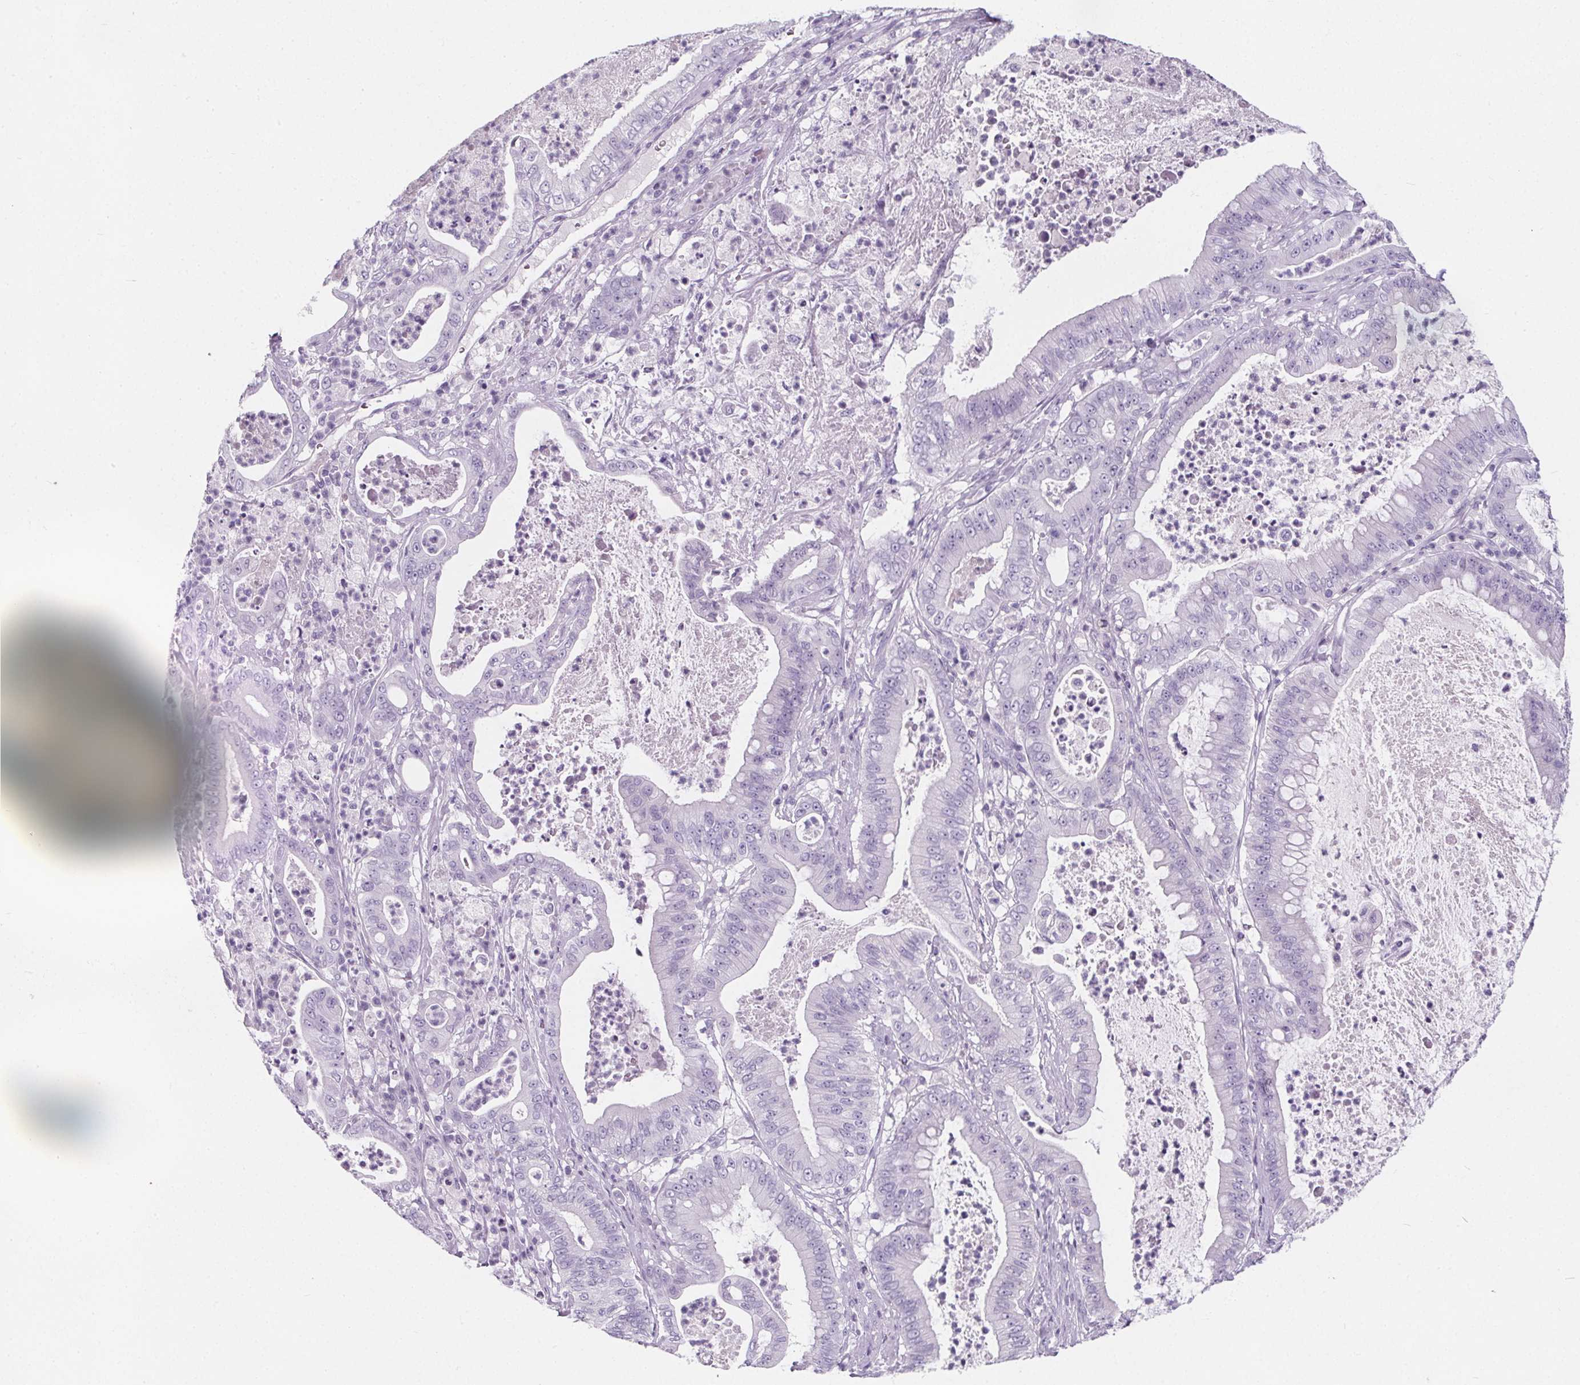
{"staining": {"intensity": "negative", "quantity": "none", "location": "none"}, "tissue": "pancreatic cancer", "cell_type": "Tumor cells", "image_type": "cancer", "snomed": [{"axis": "morphology", "description": "Adenocarcinoma, NOS"}, {"axis": "topography", "description": "Pancreas"}], "caption": "A photomicrograph of adenocarcinoma (pancreatic) stained for a protein displays no brown staining in tumor cells. (Brightfield microscopy of DAB IHC at high magnification).", "gene": "ADRB1", "patient": {"sex": "male", "age": 71}}